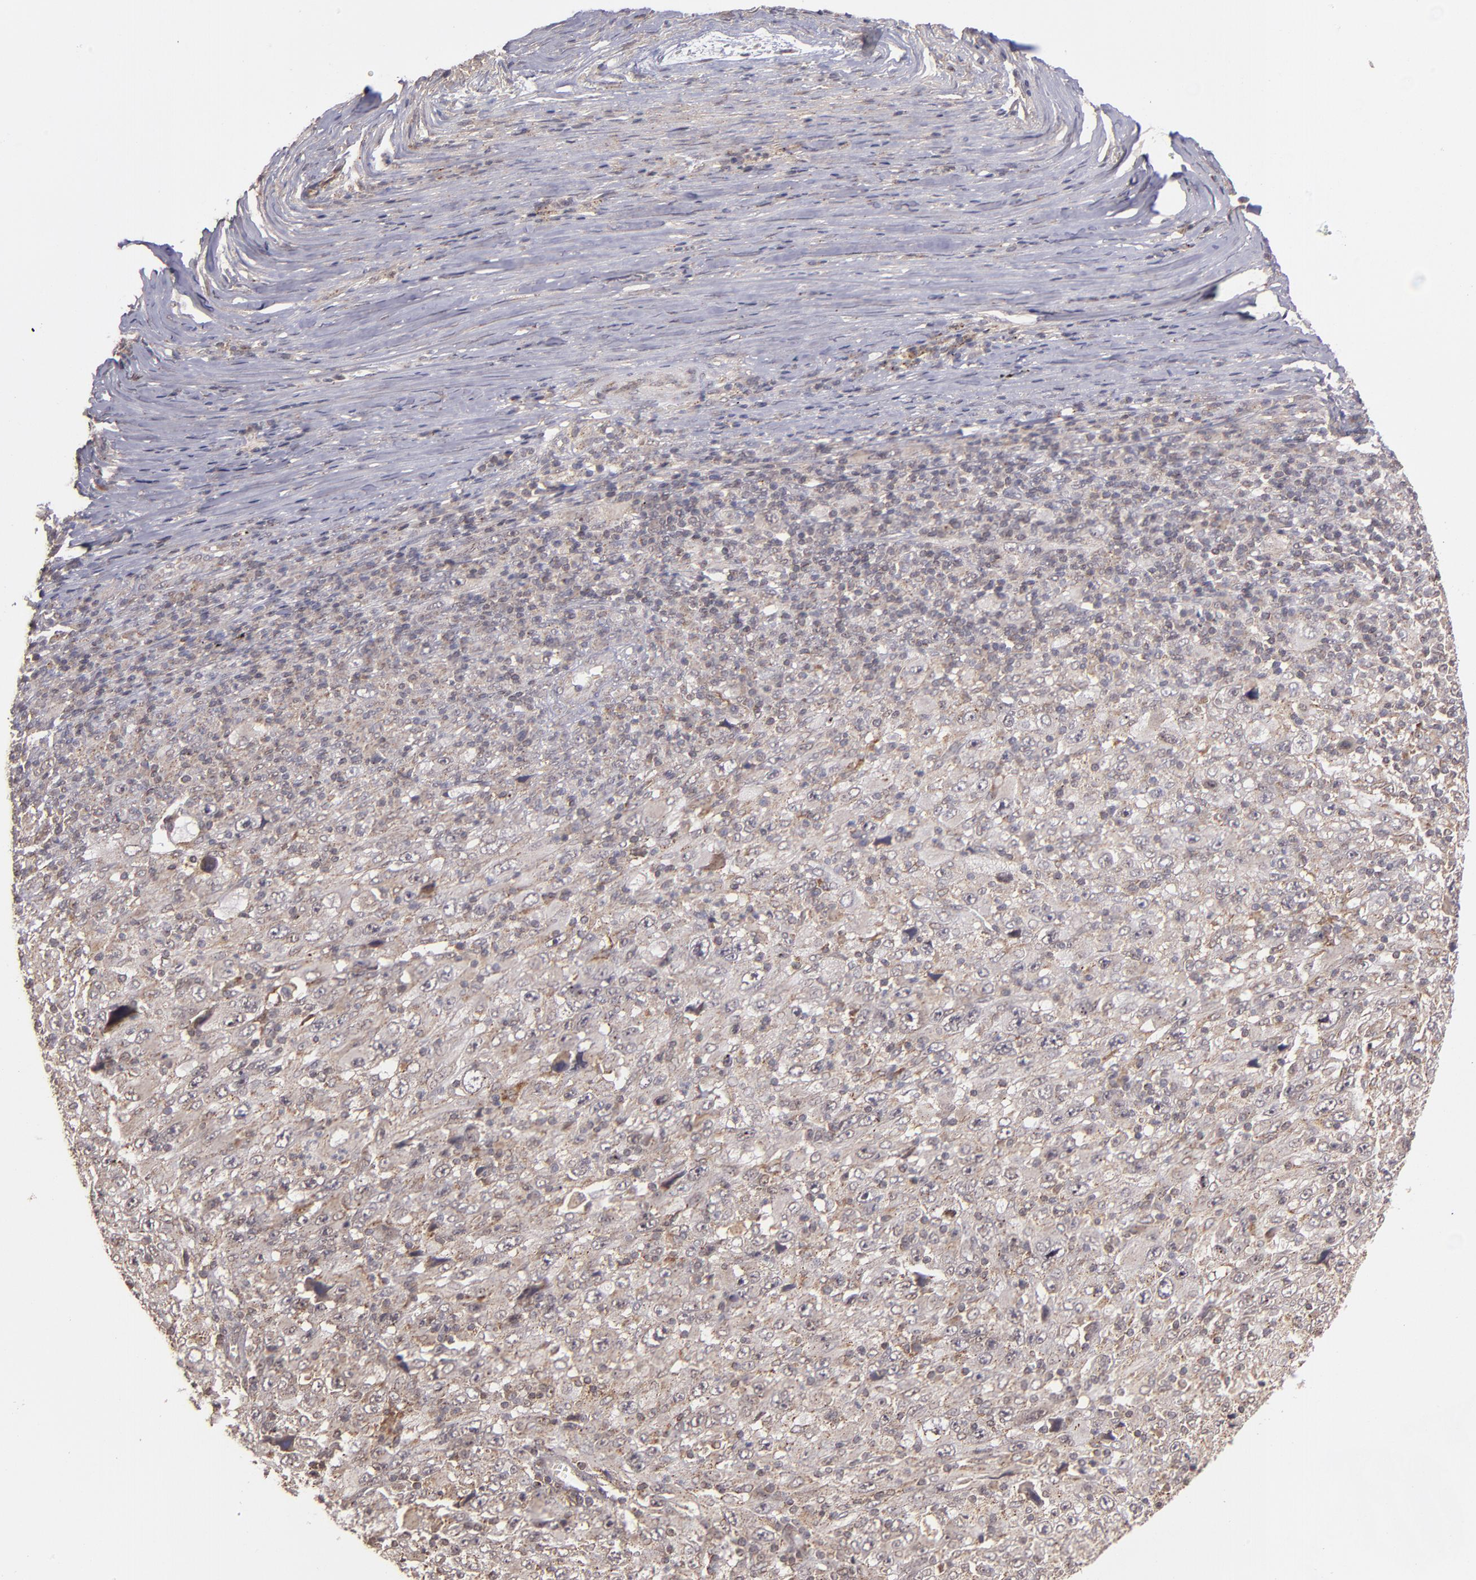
{"staining": {"intensity": "weak", "quantity": "25%-75%", "location": "cytoplasmic/membranous"}, "tissue": "melanoma", "cell_type": "Tumor cells", "image_type": "cancer", "snomed": [{"axis": "morphology", "description": "Malignant melanoma, Metastatic site"}, {"axis": "topography", "description": "Skin"}], "caption": "Tumor cells demonstrate low levels of weak cytoplasmic/membranous positivity in about 25%-75% of cells in human malignant melanoma (metastatic site).", "gene": "ZFYVE1", "patient": {"sex": "female", "age": 56}}